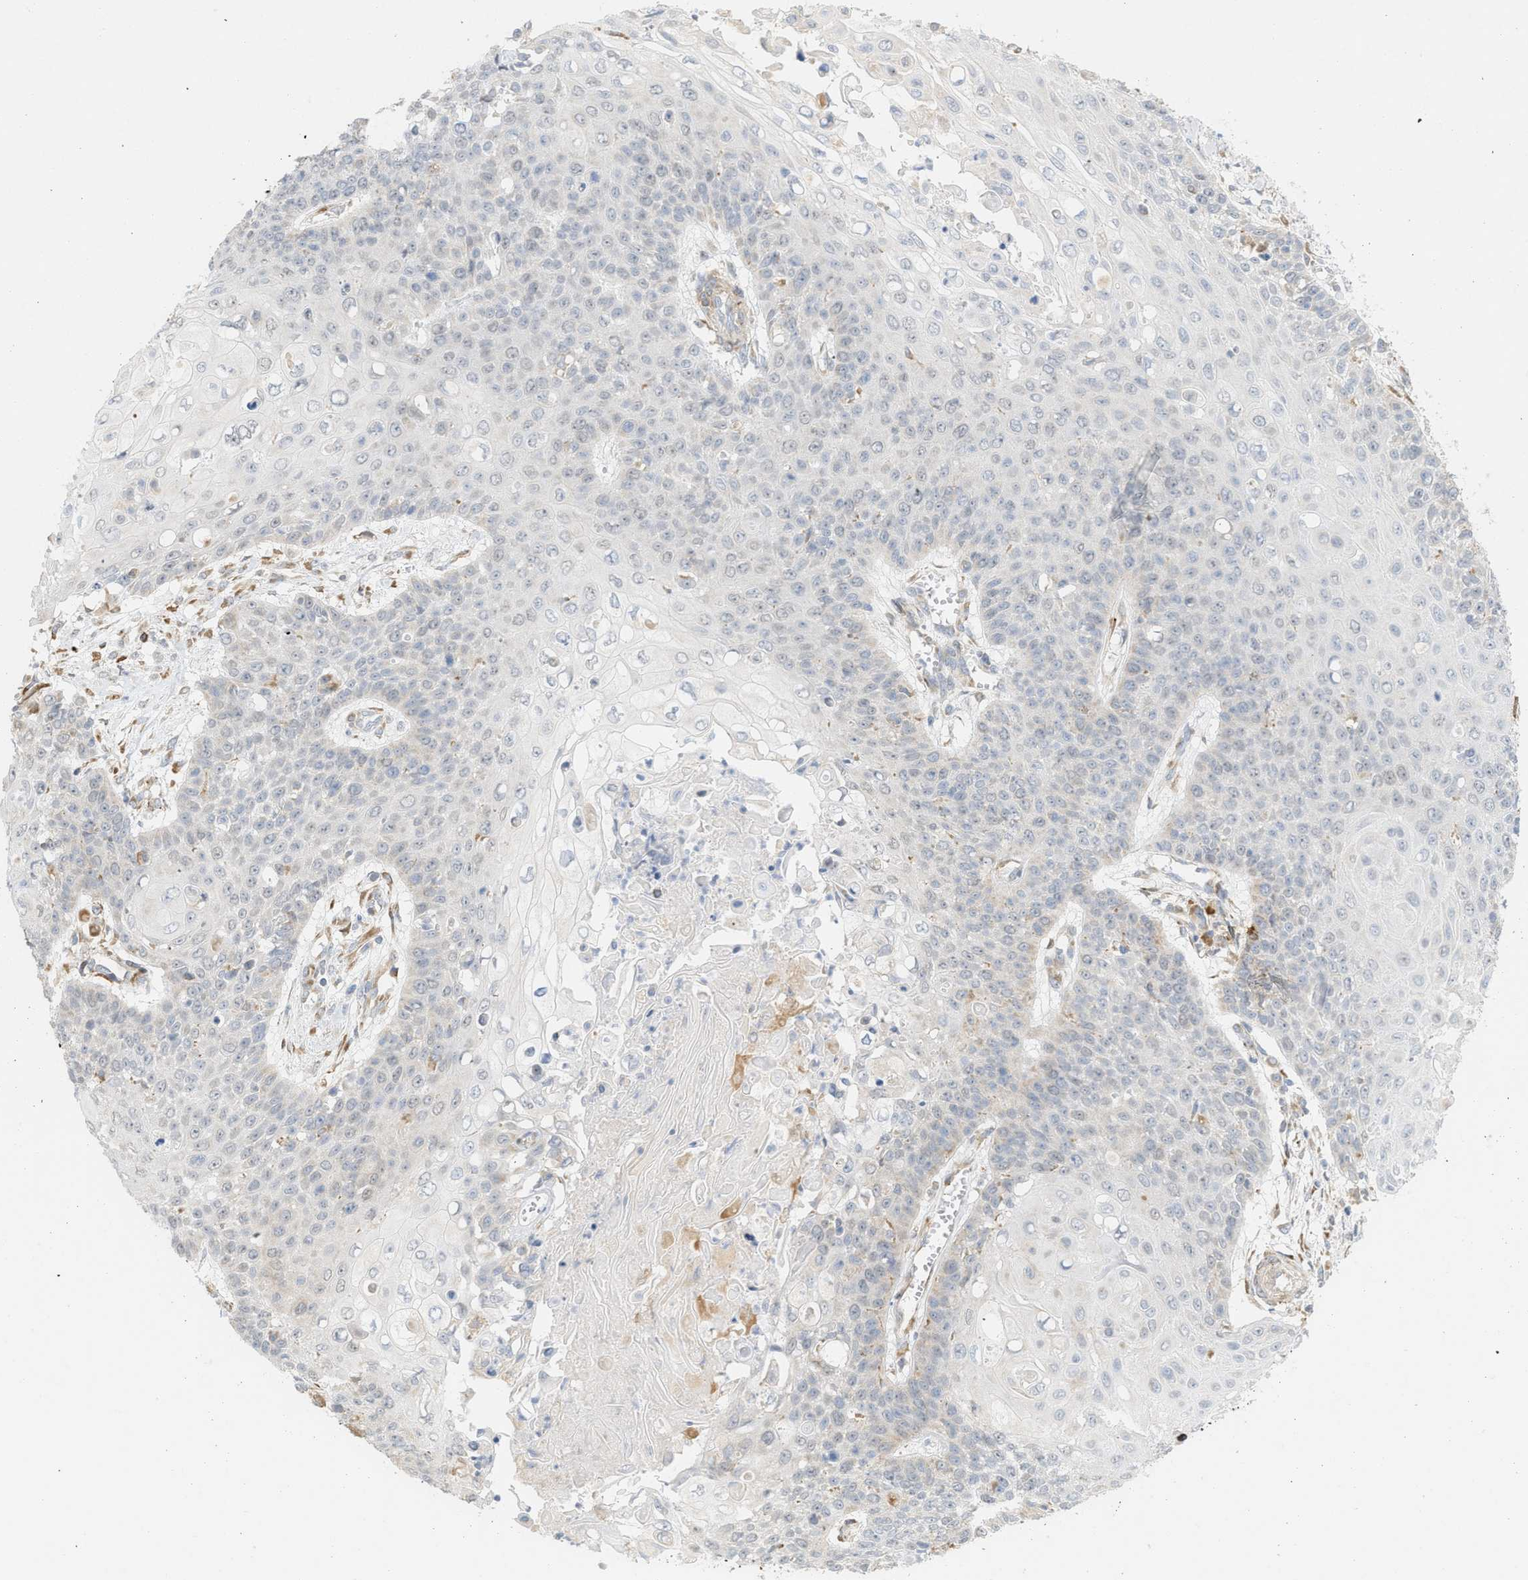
{"staining": {"intensity": "negative", "quantity": "none", "location": "none"}, "tissue": "cervical cancer", "cell_type": "Tumor cells", "image_type": "cancer", "snomed": [{"axis": "morphology", "description": "Squamous cell carcinoma, NOS"}, {"axis": "topography", "description": "Cervix"}], "caption": "Cervical squamous cell carcinoma was stained to show a protein in brown. There is no significant positivity in tumor cells.", "gene": "SVOP", "patient": {"sex": "female", "age": 39}}